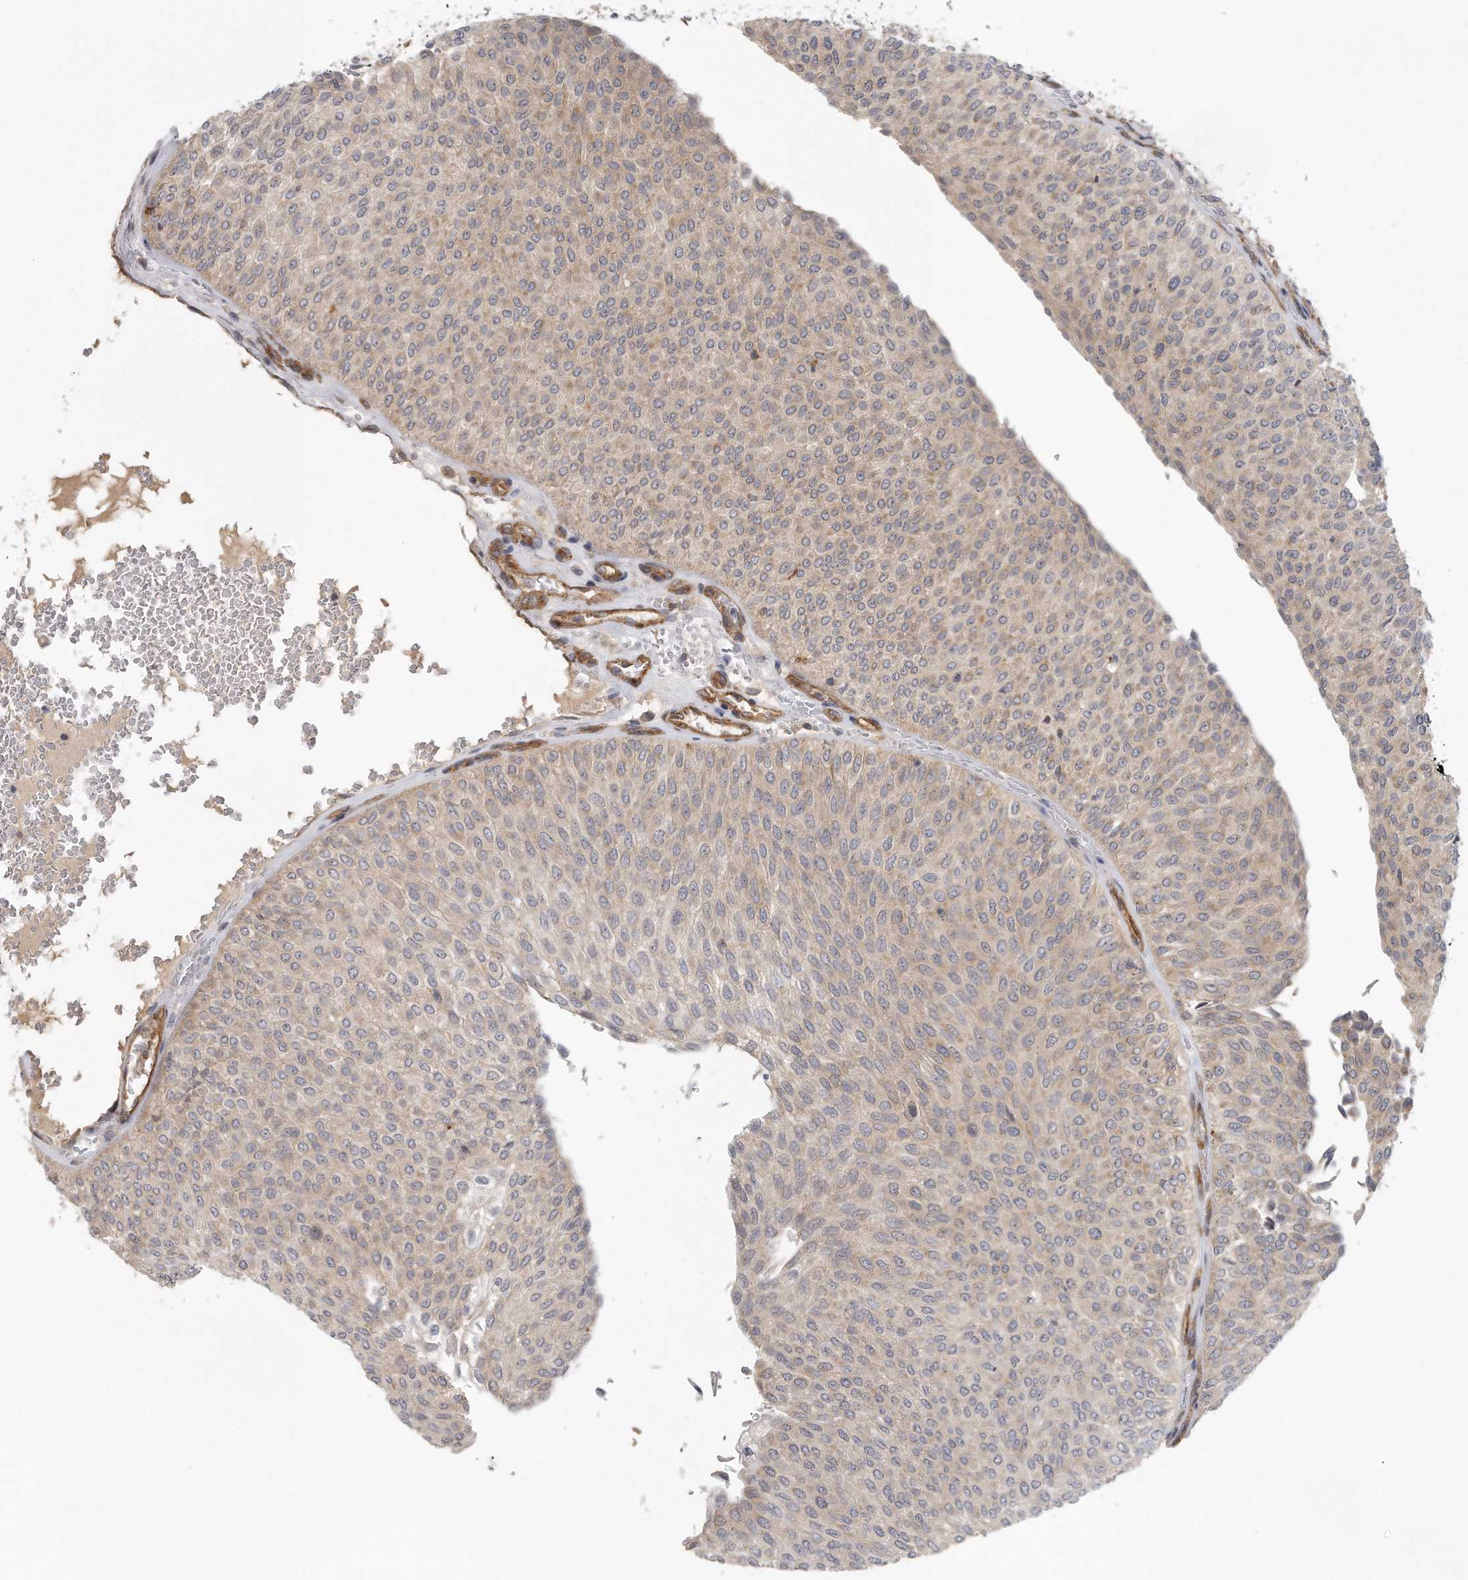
{"staining": {"intensity": "weak", "quantity": ">75%", "location": "cytoplasmic/membranous"}, "tissue": "urothelial cancer", "cell_type": "Tumor cells", "image_type": "cancer", "snomed": [{"axis": "morphology", "description": "Urothelial carcinoma, Low grade"}, {"axis": "topography", "description": "Urinary bladder"}], "caption": "IHC (DAB) staining of urothelial carcinoma (low-grade) shows weak cytoplasmic/membranous protein staining in about >75% of tumor cells.", "gene": "MTERF4", "patient": {"sex": "male", "age": 78}}